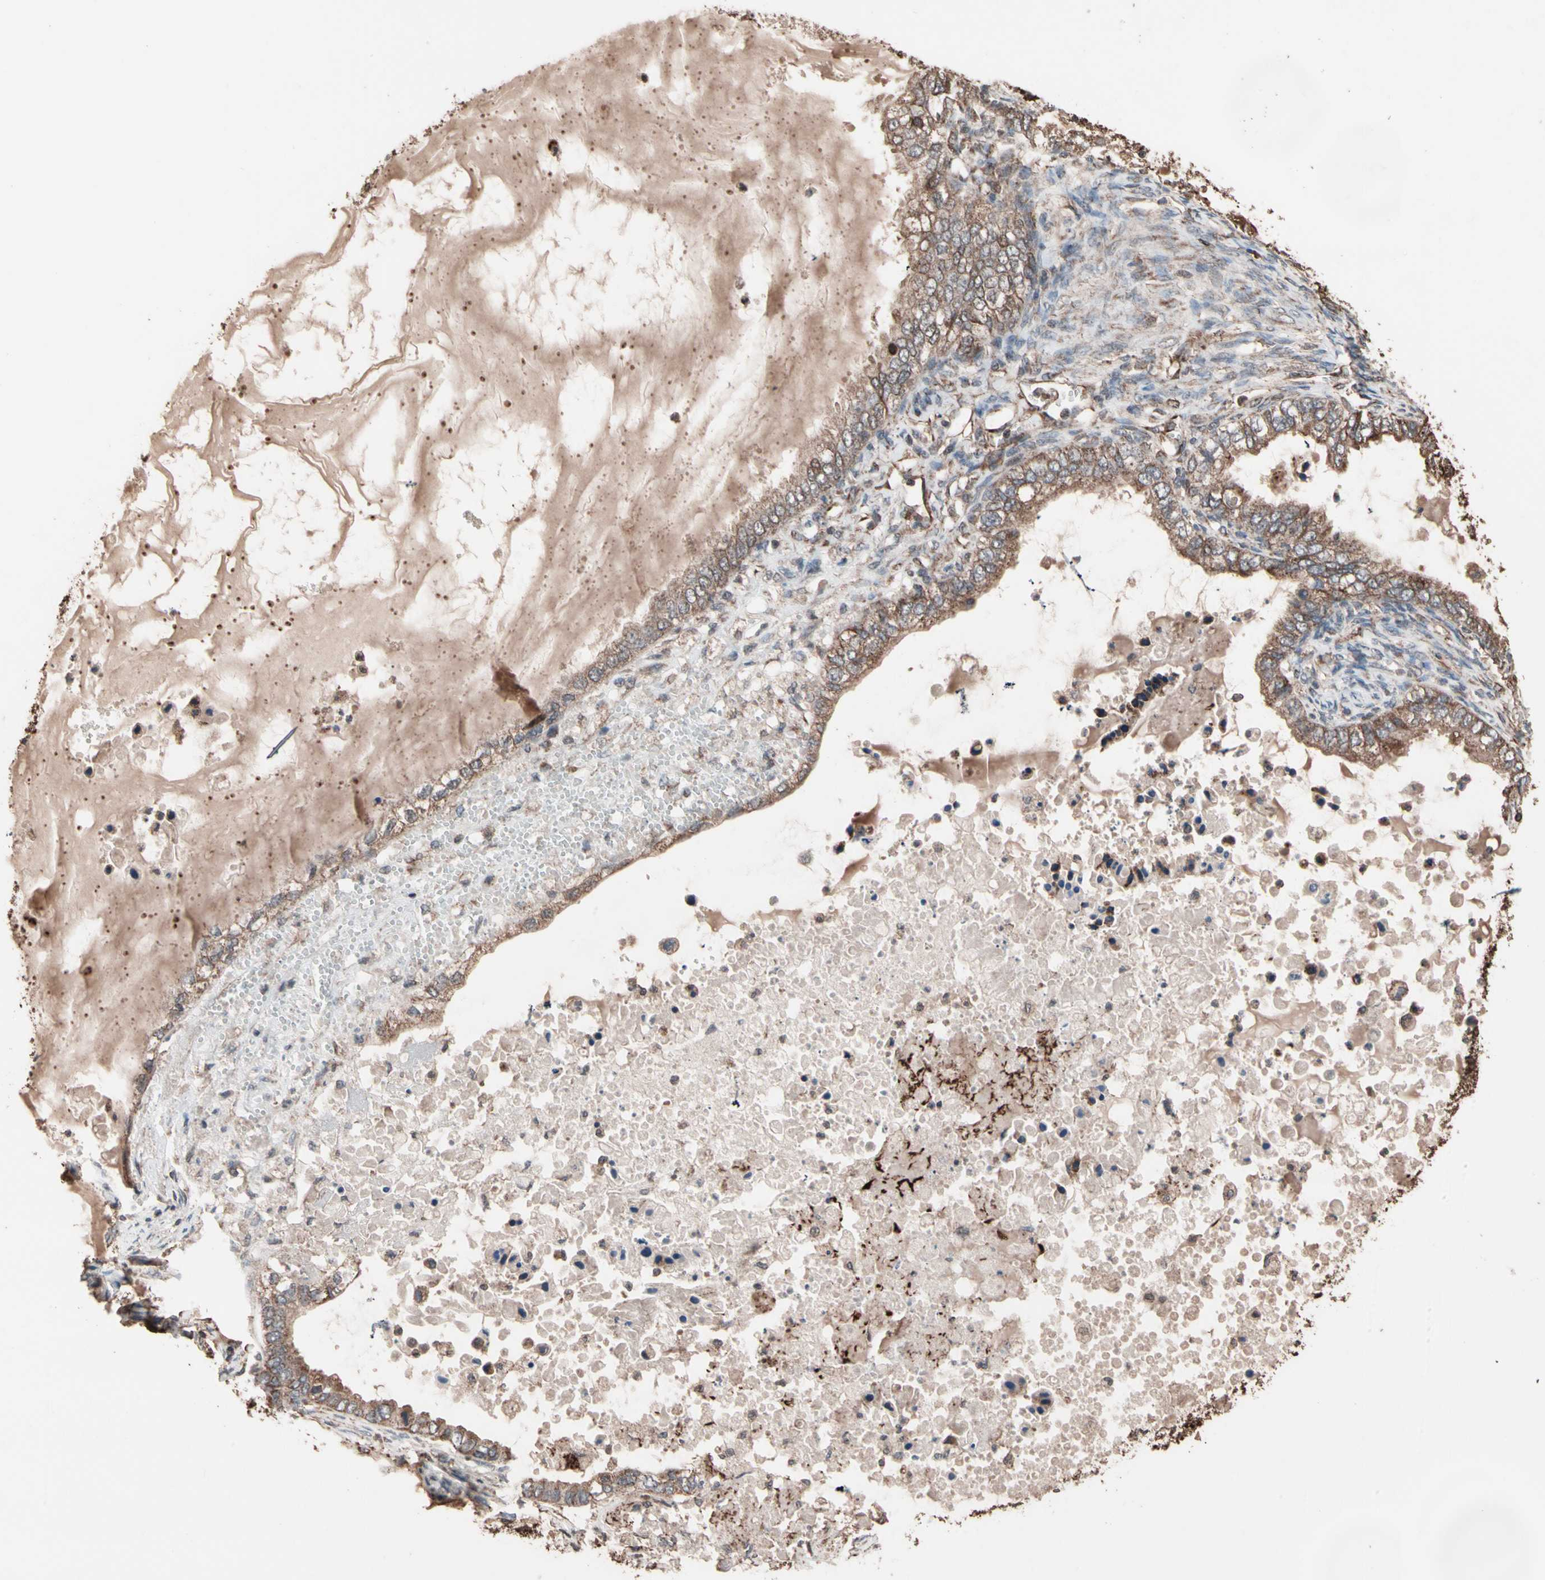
{"staining": {"intensity": "moderate", "quantity": ">75%", "location": "cytoplasmic/membranous"}, "tissue": "ovarian cancer", "cell_type": "Tumor cells", "image_type": "cancer", "snomed": [{"axis": "morphology", "description": "Cystadenocarcinoma, mucinous, NOS"}, {"axis": "topography", "description": "Ovary"}], "caption": "Immunohistochemistry histopathology image of neoplastic tissue: ovarian cancer (mucinous cystadenocarcinoma) stained using IHC reveals medium levels of moderate protein expression localized specifically in the cytoplasmic/membranous of tumor cells, appearing as a cytoplasmic/membranous brown color.", "gene": "MRPL2", "patient": {"sex": "female", "age": 80}}